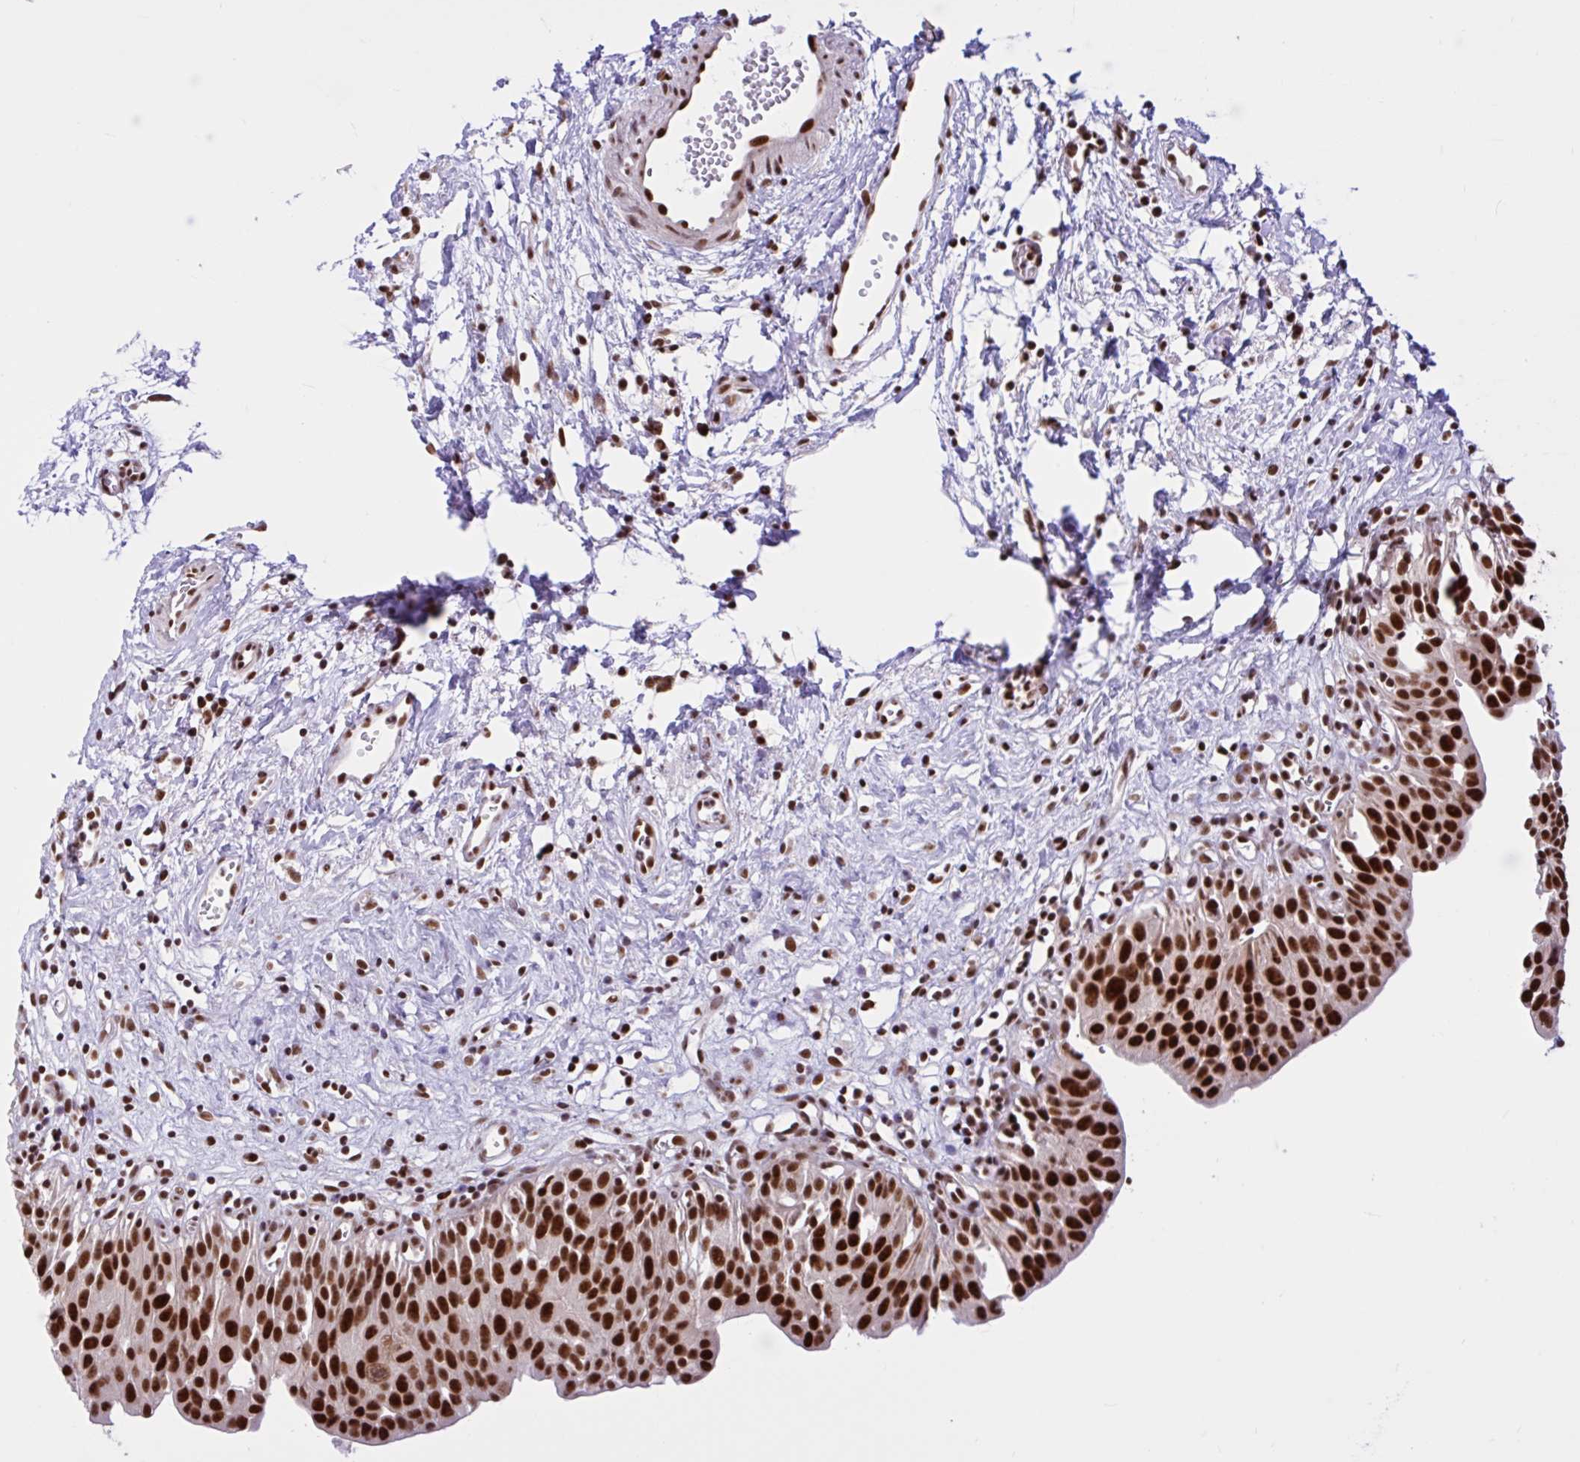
{"staining": {"intensity": "strong", "quantity": ">75%", "location": "nuclear"}, "tissue": "urinary bladder", "cell_type": "Urothelial cells", "image_type": "normal", "snomed": [{"axis": "morphology", "description": "Normal tissue, NOS"}, {"axis": "topography", "description": "Urinary bladder"}], "caption": "Urinary bladder was stained to show a protein in brown. There is high levels of strong nuclear expression in approximately >75% of urothelial cells. (Stains: DAB in brown, nuclei in blue, Microscopy: brightfield microscopy at high magnification).", "gene": "CCDC12", "patient": {"sex": "male", "age": 51}}